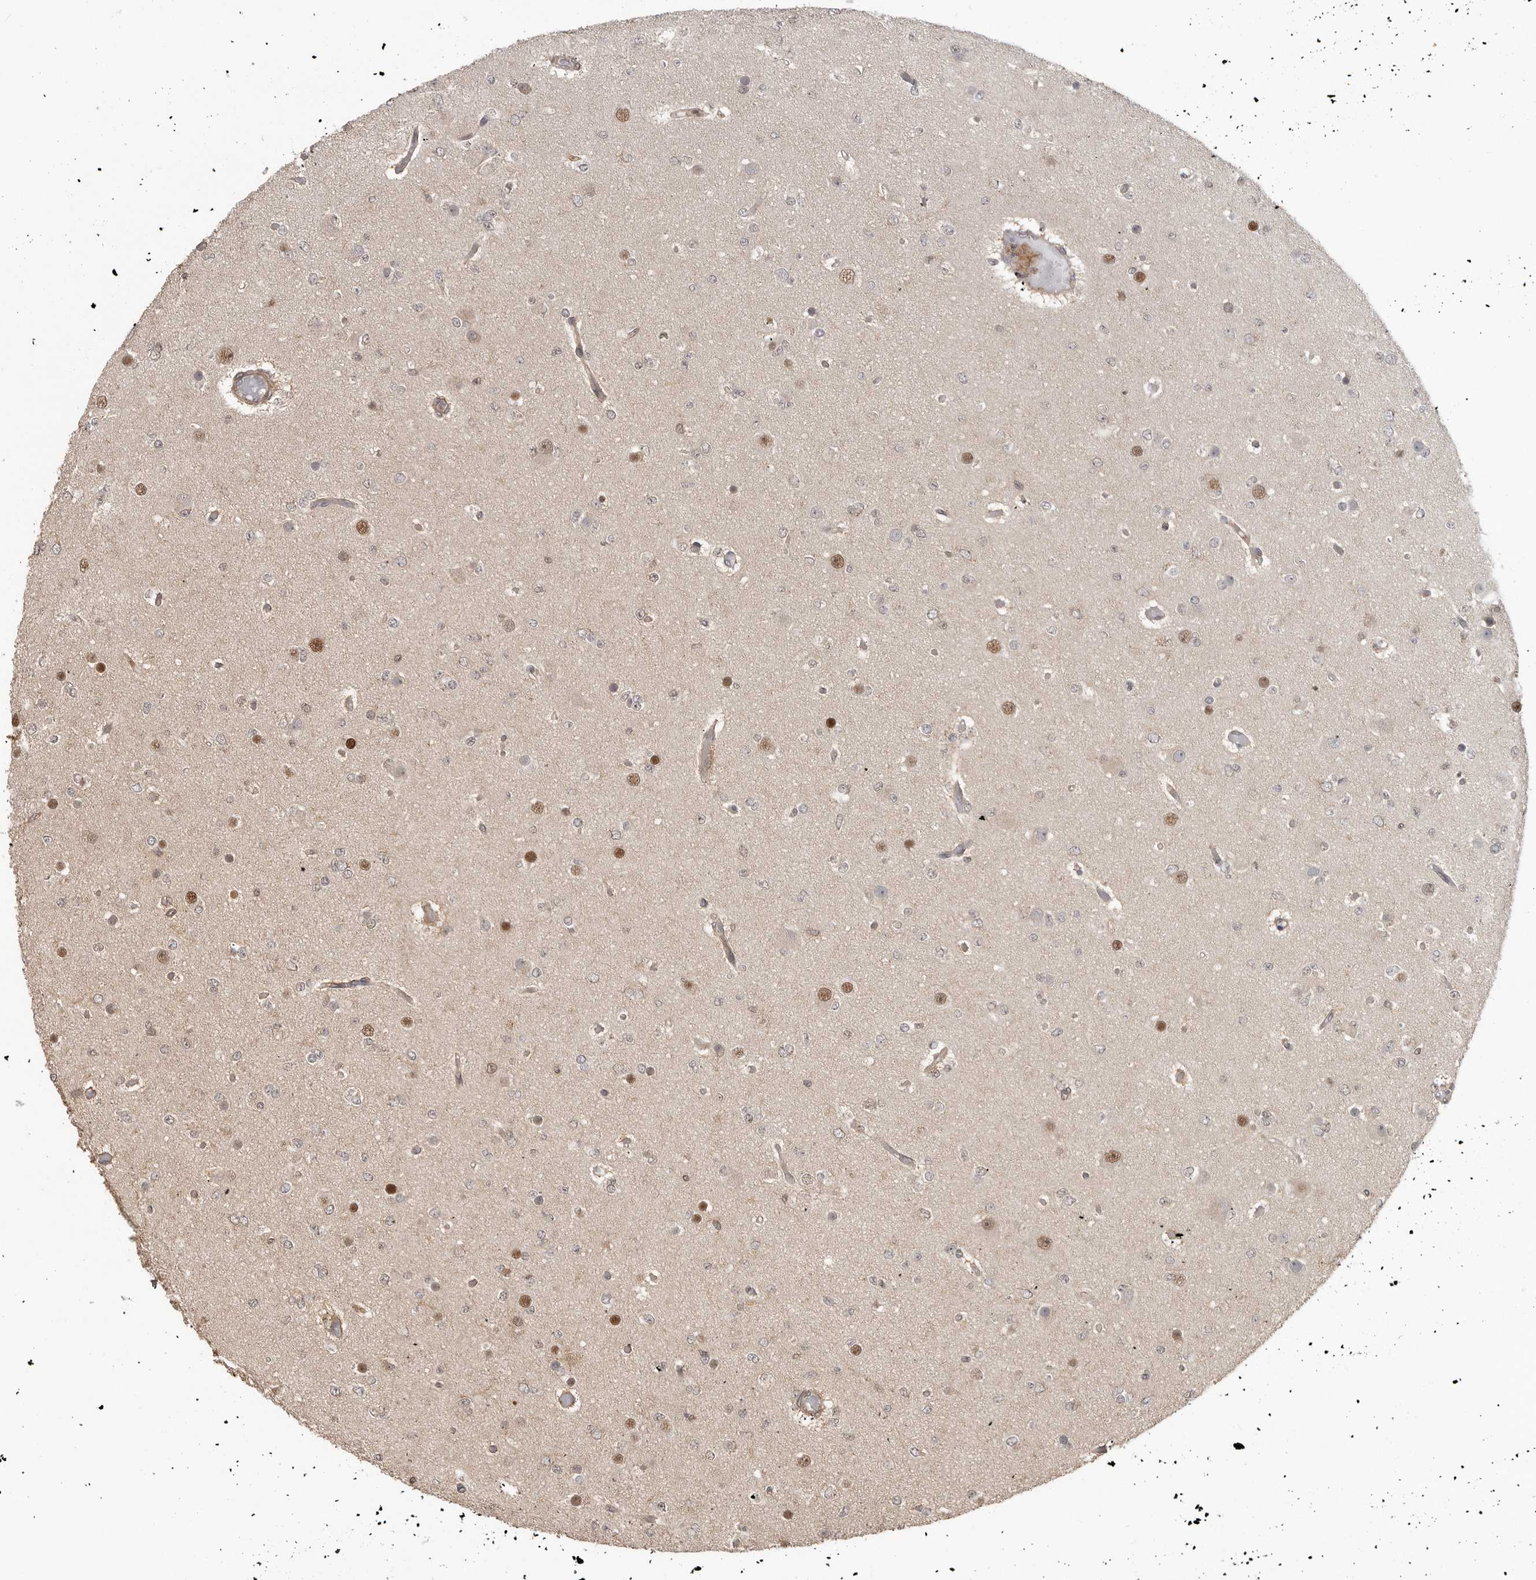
{"staining": {"intensity": "moderate", "quantity": "<25%", "location": "cytoplasmic/membranous"}, "tissue": "glioma", "cell_type": "Tumor cells", "image_type": "cancer", "snomed": [{"axis": "morphology", "description": "Glioma, malignant, Low grade"}, {"axis": "topography", "description": "Brain"}], "caption": "Brown immunohistochemical staining in malignant low-grade glioma exhibits moderate cytoplasmic/membranous positivity in approximately <25% of tumor cells. Ihc stains the protein in brown and the nuclei are stained blue.", "gene": "ERN1", "patient": {"sex": "female", "age": 22}}